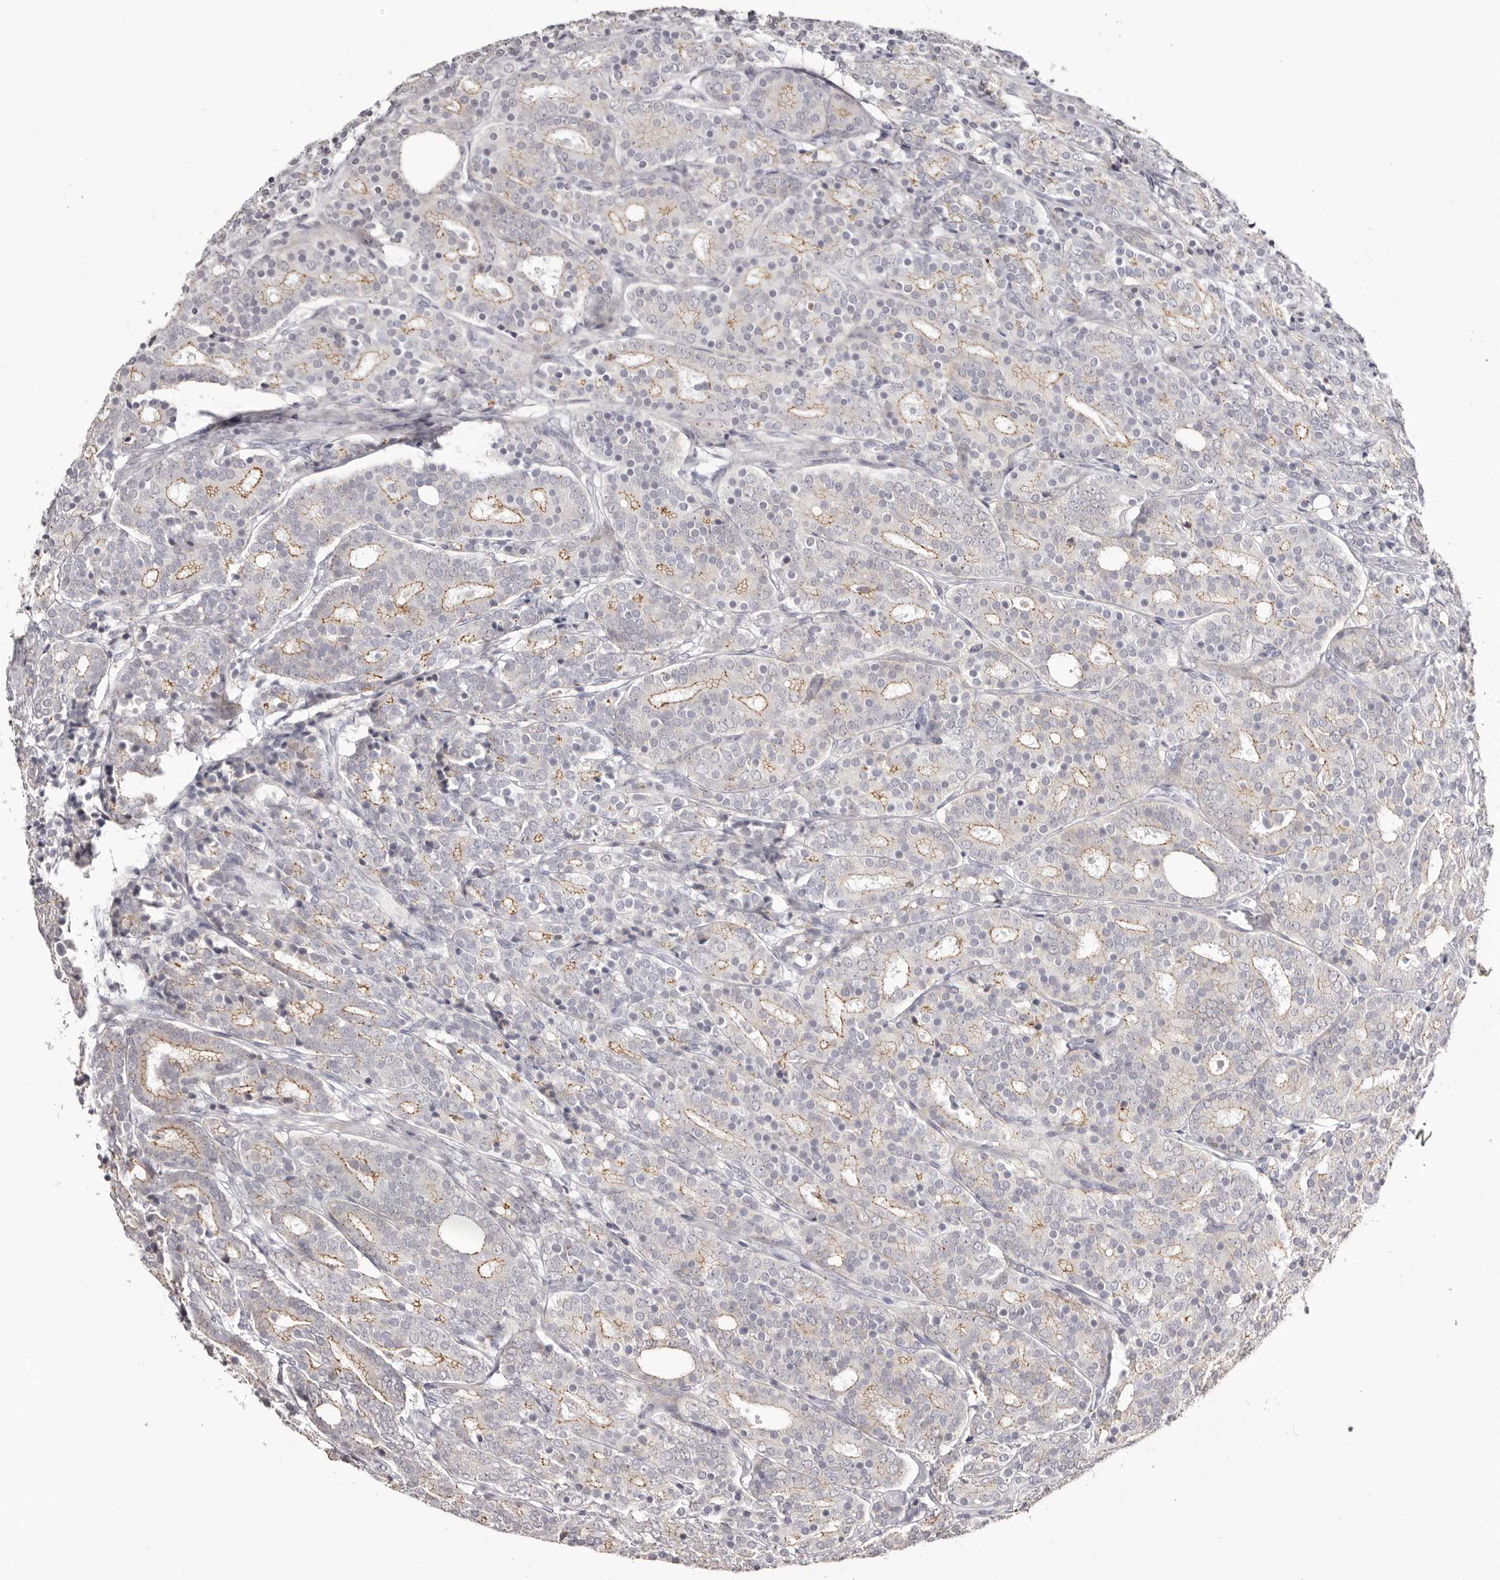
{"staining": {"intensity": "weak", "quantity": "25%-75%", "location": "cytoplasmic/membranous"}, "tissue": "prostate cancer", "cell_type": "Tumor cells", "image_type": "cancer", "snomed": [{"axis": "morphology", "description": "Adenocarcinoma, High grade"}, {"axis": "topography", "description": "Prostate"}], "caption": "Brown immunohistochemical staining in prostate adenocarcinoma (high-grade) displays weak cytoplasmic/membranous expression in about 25%-75% of tumor cells.", "gene": "PCDHB6", "patient": {"sex": "male", "age": 62}}